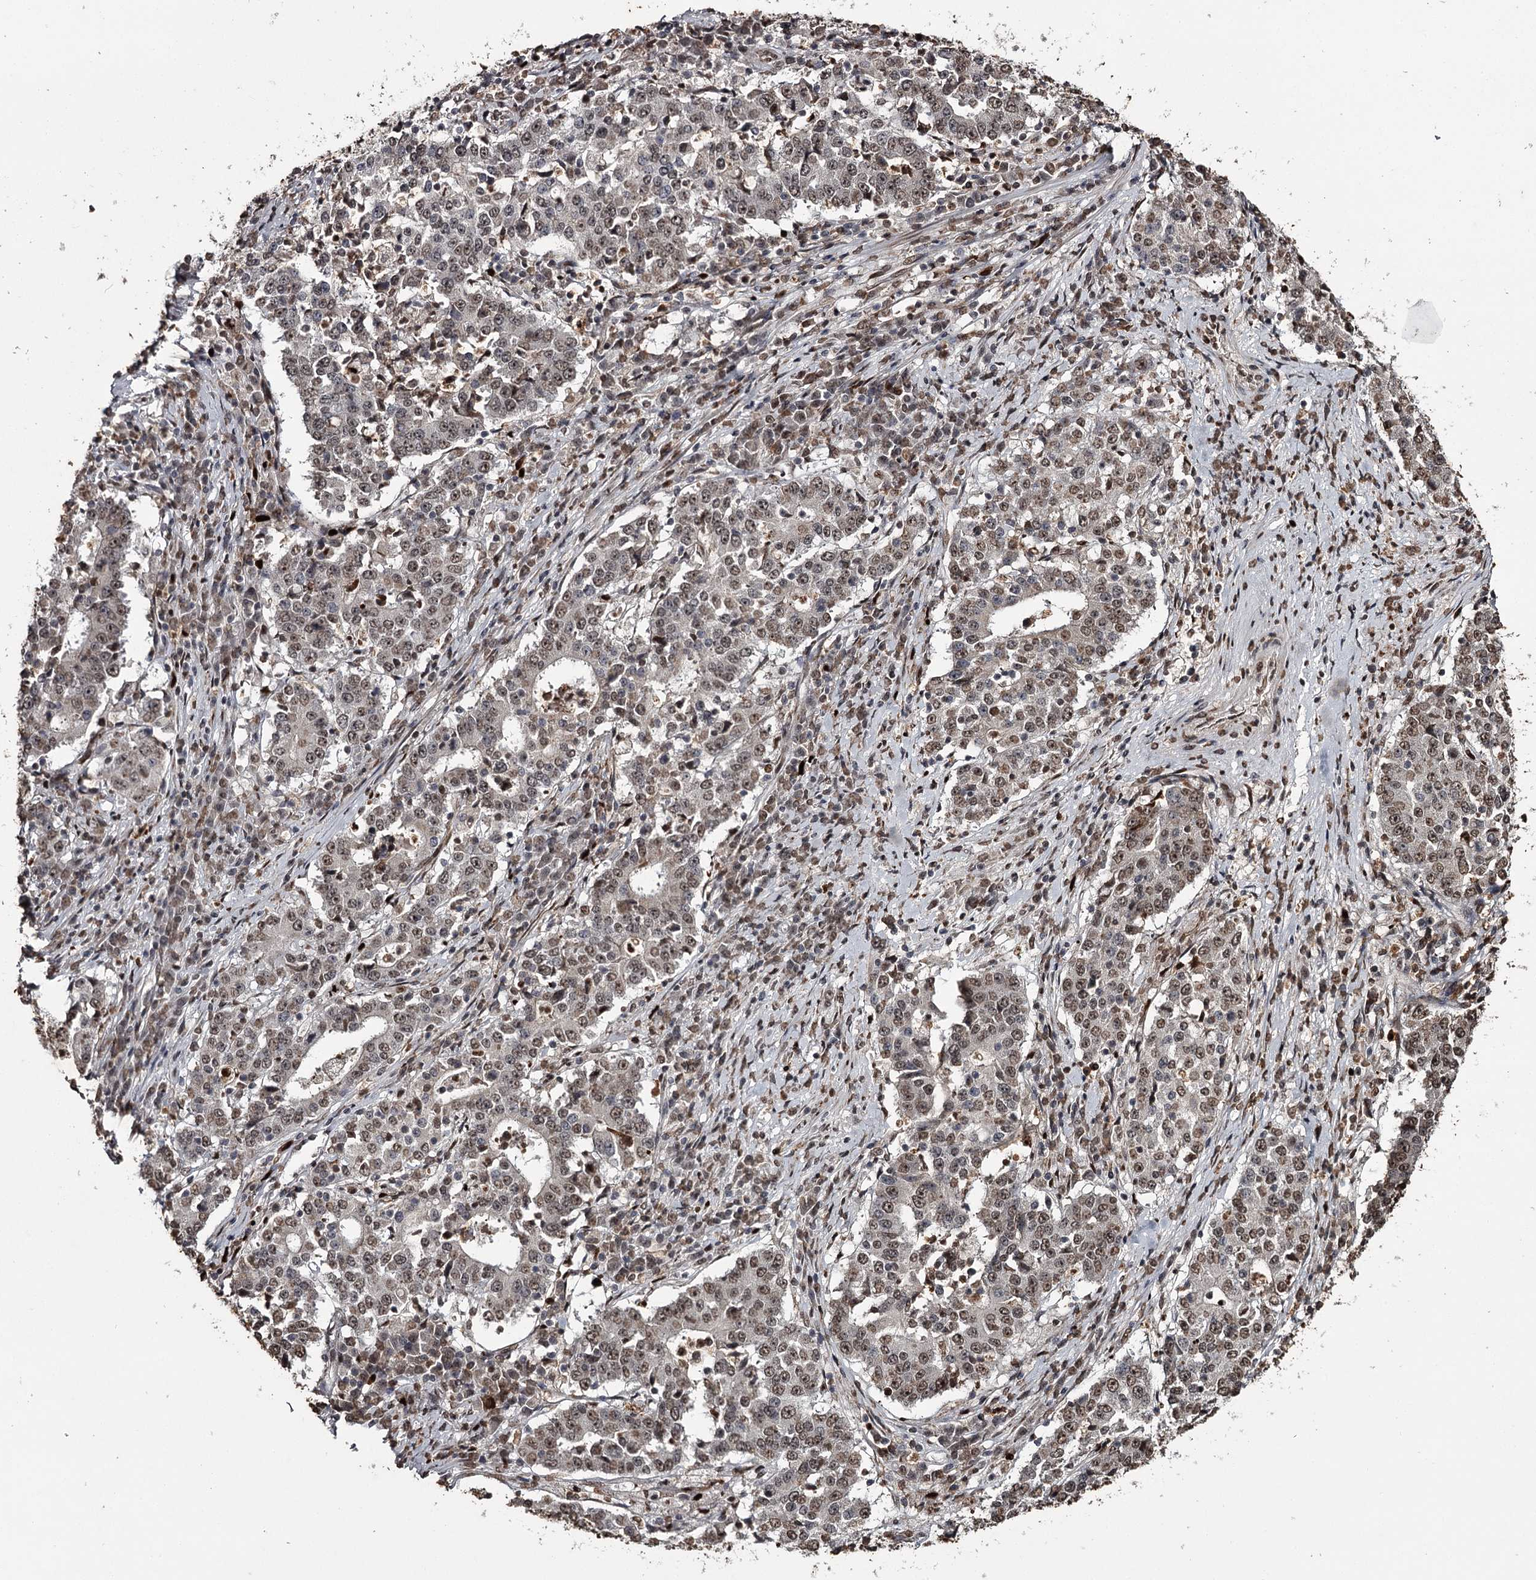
{"staining": {"intensity": "moderate", "quantity": ">75%", "location": "nuclear"}, "tissue": "stomach cancer", "cell_type": "Tumor cells", "image_type": "cancer", "snomed": [{"axis": "morphology", "description": "Adenocarcinoma, NOS"}, {"axis": "topography", "description": "Stomach"}], "caption": "Moderate nuclear staining for a protein is present in about >75% of tumor cells of adenocarcinoma (stomach) using IHC.", "gene": "THYN1", "patient": {"sex": "male", "age": 59}}